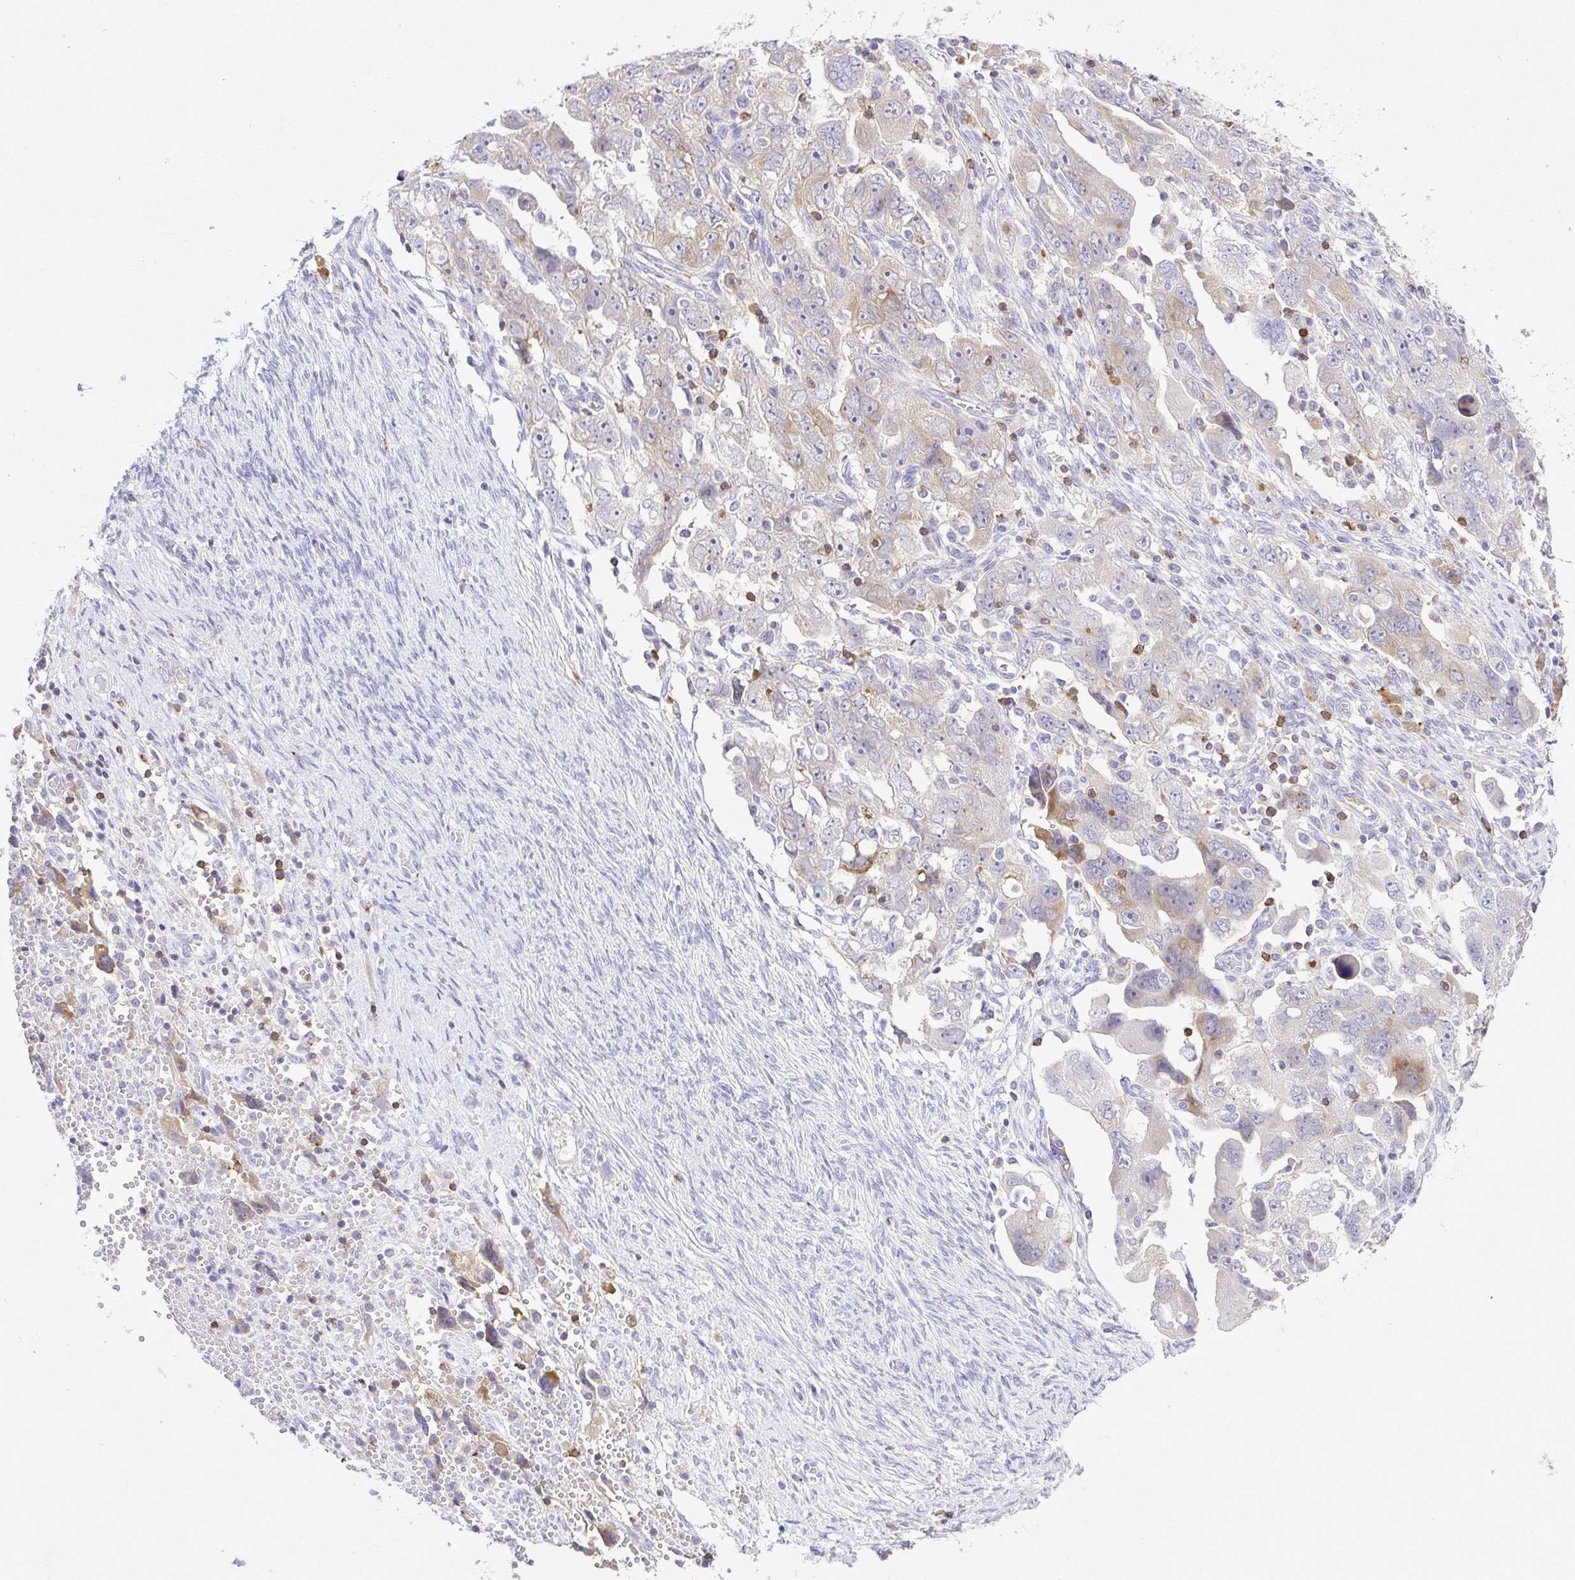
{"staining": {"intensity": "weak", "quantity": "25%-75%", "location": "cytoplasmic/membranous"}, "tissue": "ovarian cancer", "cell_type": "Tumor cells", "image_type": "cancer", "snomed": [{"axis": "morphology", "description": "Carcinoma, NOS"}, {"axis": "morphology", "description": "Cystadenocarcinoma, serous, NOS"}, {"axis": "topography", "description": "Ovary"}], "caption": "Protein analysis of ovarian cancer tissue reveals weak cytoplasmic/membranous staining in approximately 25%-75% of tumor cells.", "gene": "PGLYRP1", "patient": {"sex": "female", "age": 69}}